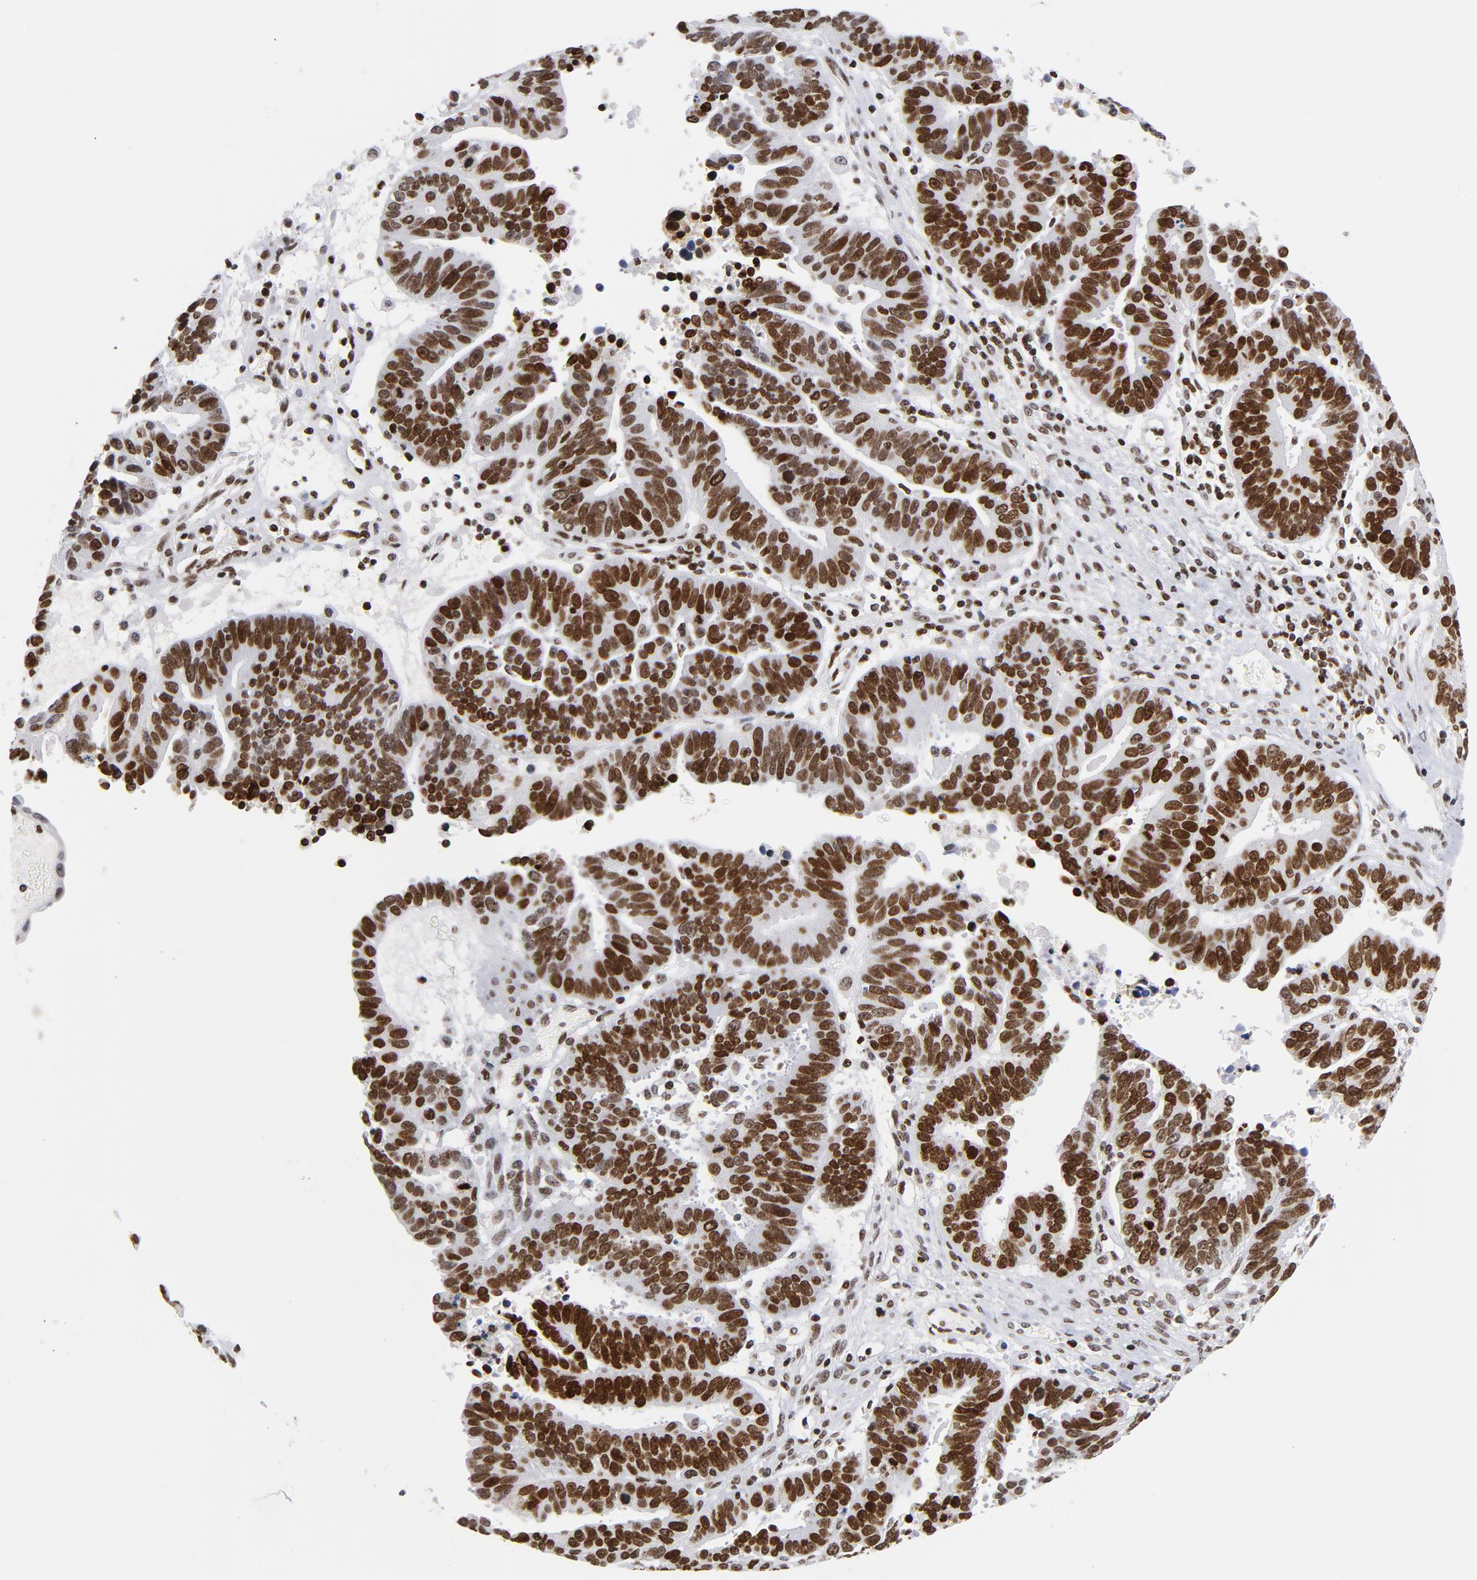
{"staining": {"intensity": "strong", "quantity": ">75%", "location": "nuclear"}, "tissue": "ovarian cancer", "cell_type": "Tumor cells", "image_type": "cancer", "snomed": [{"axis": "morphology", "description": "Carcinoma, endometroid"}, {"axis": "morphology", "description": "Cystadenocarcinoma, serous, NOS"}, {"axis": "topography", "description": "Ovary"}], "caption": "Protein analysis of ovarian cancer (serous cystadenocarcinoma) tissue reveals strong nuclear expression in approximately >75% of tumor cells.", "gene": "TOP2B", "patient": {"sex": "female", "age": 45}}